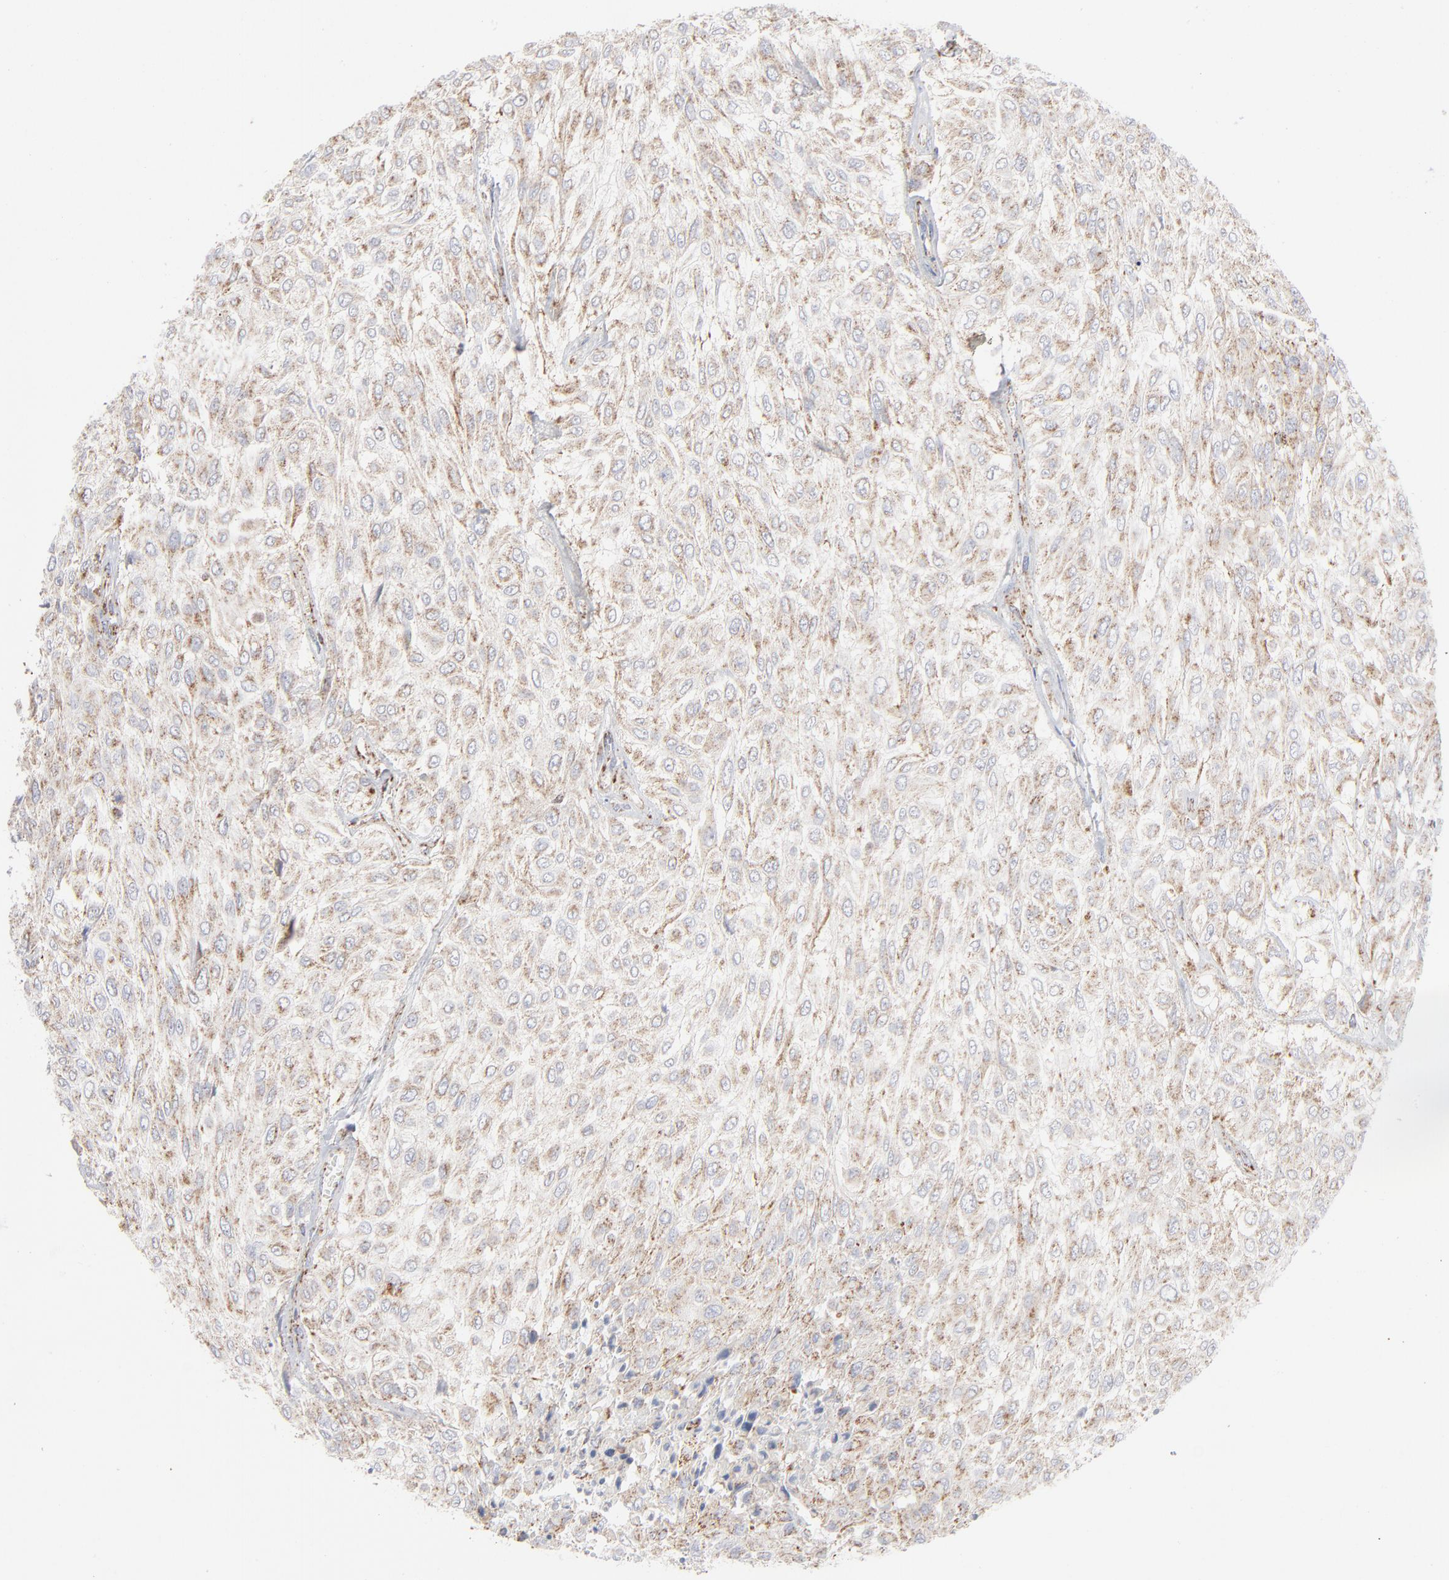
{"staining": {"intensity": "weak", "quantity": ">75%", "location": "cytoplasmic/membranous"}, "tissue": "urothelial cancer", "cell_type": "Tumor cells", "image_type": "cancer", "snomed": [{"axis": "morphology", "description": "Urothelial carcinoma, High grade"}, {"axis": "topography", "description": "Urinary bladder"}], "caption": "Protein analysis of urothelial cancer tissue exhibits weak cytoplasmic/membranous staining in approximately >75% of tumor cells.", "gene": "ASB3", "patient": {"sex": "male", "age": 57}}